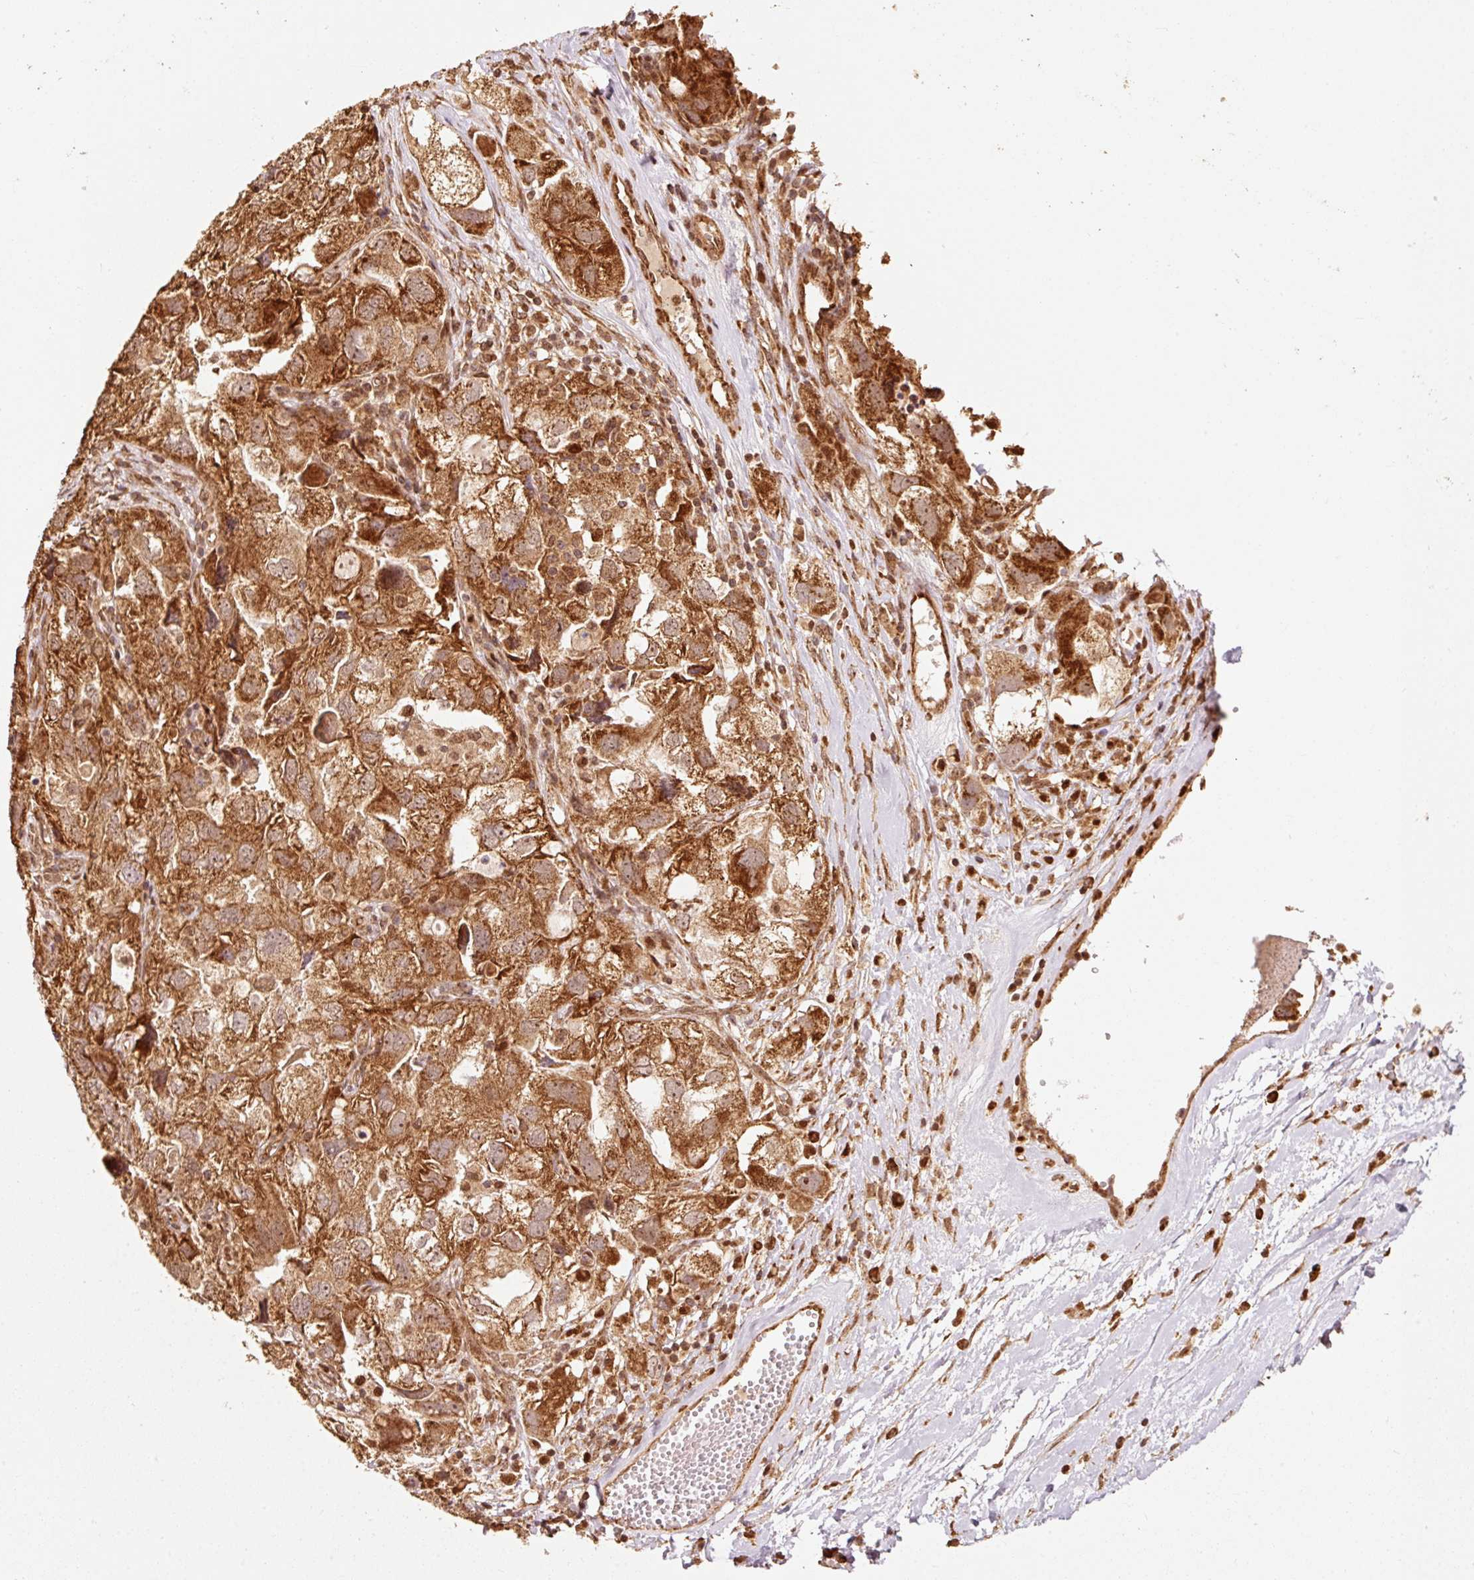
{"staining": {"intensity": "strong", "quantity": ">75%", "location": "cytoplasmic/membranous"}, "tissue": "ovarian cancer", "cell_type": "Tumor cells", "image_type": "cancer", "snomed": [{"axis": "morphology", "description": "Carcinoma, NOS"}, {"axis": "morphology", "description": "Cystadenocarcinoma, serous, NOS"}, {"axis": "topography", "description": "Ovary"}], "caption": "Brown immunohistochemical staining in human carcinoma (ovarian) reveals strong cytoplasmic/membranous positivity in approximately >75% of tumor cells.", "gene": "MRPL16", "patient": {"sex": "female", "age": 69}}